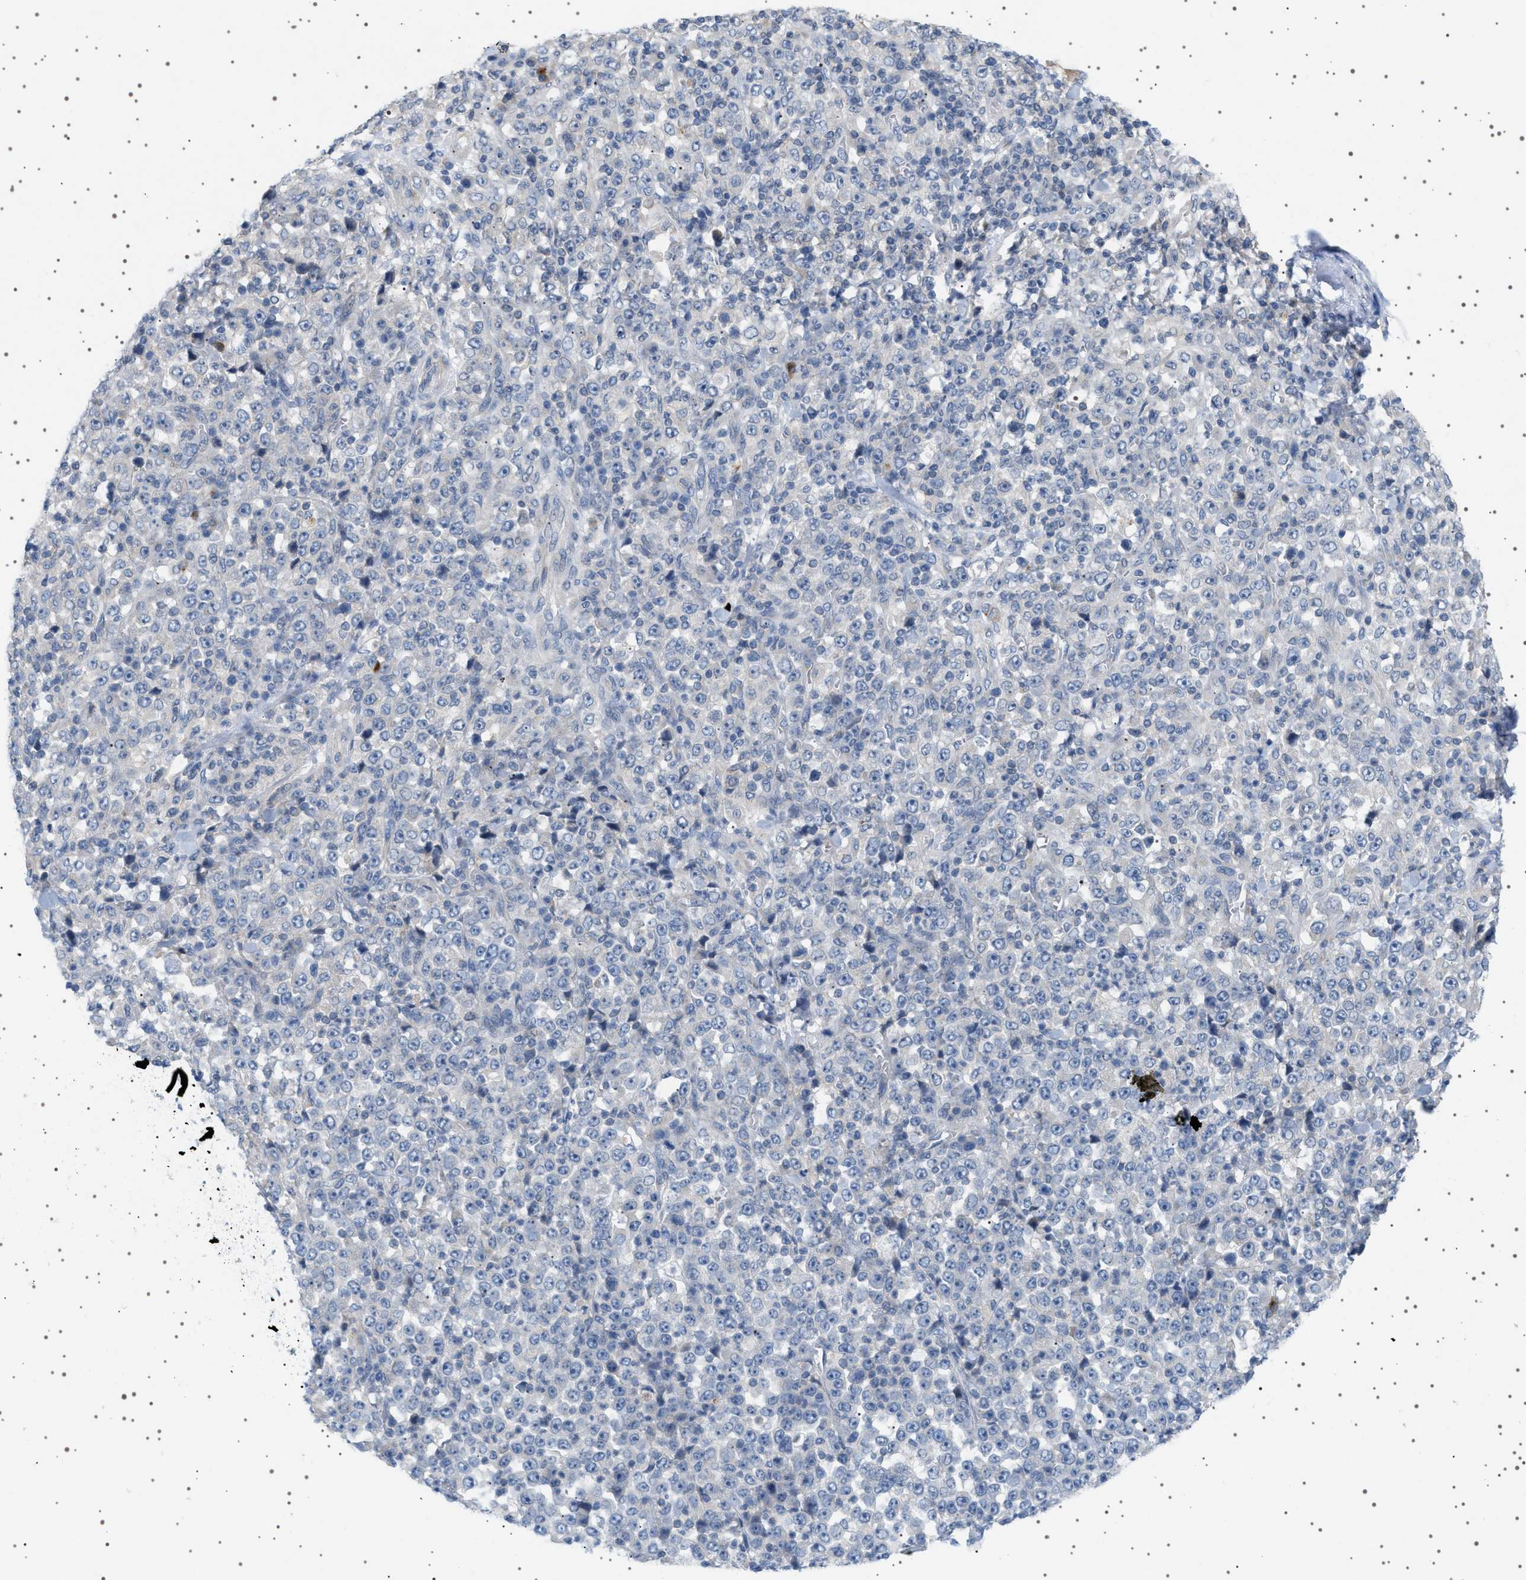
{"staining": {"intensity": "negative", "quantity": "none", "location": "none"}, "tissue": "stomach cancer", "cell_type": "Tumor cells", "image_type": "cancer", "snomed": [{"axis": "morphology", "description": "Normal tissue, NOS"}, {"axis": "morphology", "description": "Adenocarcinoma, NOS"}, {"axis": "topography", "description": "Stomach, upper"}, {"axis": "topography", "description": "Stomach"}], "caption": "This is an immunohistochemistry (IHC) photomicrograph of stomach adenocarcinoma. There is no positivity in tumor cells.", "gene": "ADCY10", "patient": {"sex": "male", "age": 59}}